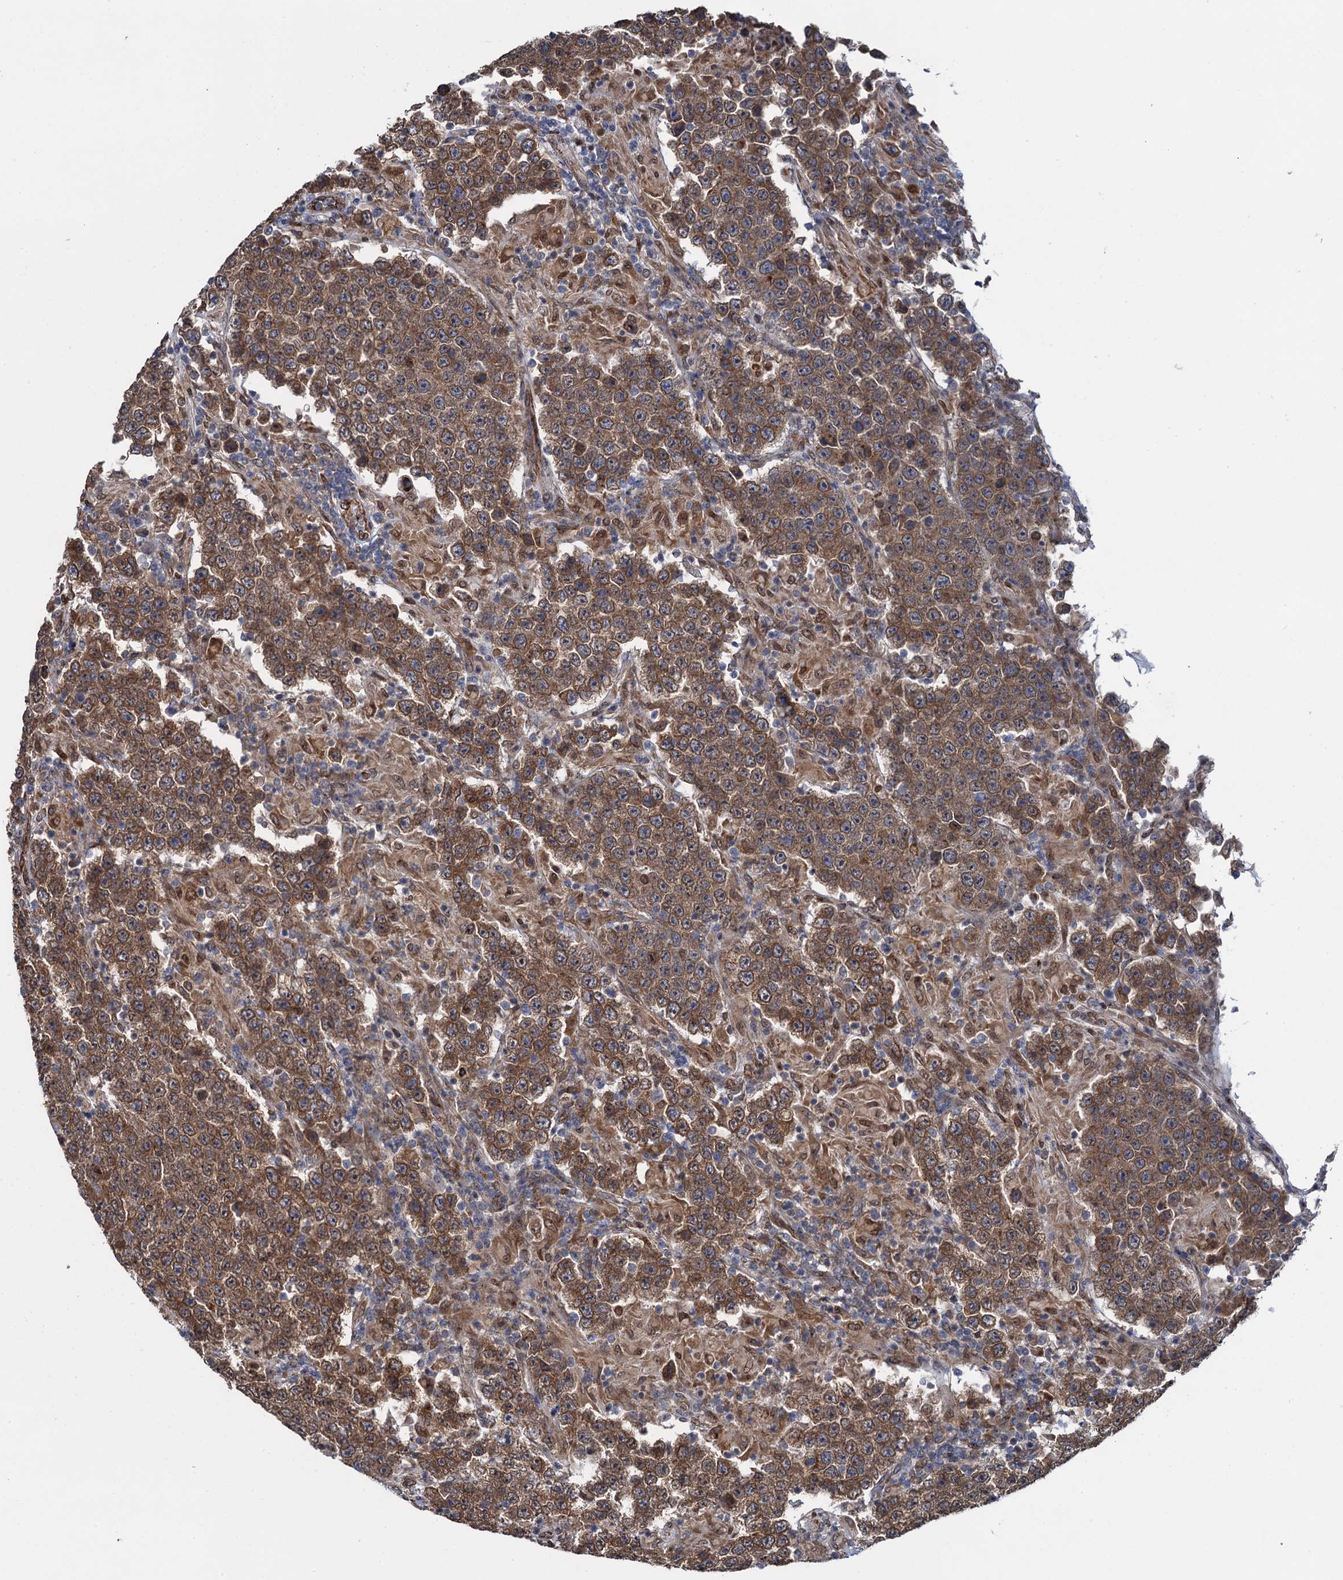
{"staining": {"intensity": "moderate", "quantity": ">75%", "location": "cytoplasmic/membranous"}, "tissue": "testis cancer", "cell_type": "Tumor cells", "image_type": "cancer", "snomed": [{"axis": "morphology", "description": "Normal tissue, NOS"}, {"axis": "morphology", "description": "Urothelial carcinoma, High grade"}, {"axis": "morphology", "description": "Seminoma, NOS"}, {"axis": "morphology", "description": "Carcinoma, Embryonal, NOS"}, {"axis": "topography", "description": "Urinary bladder"}, {"axis": "topography", "description": "Testis"}], "caption": "Immunohistochemistry (DAB (3,3'-diaminobenzidine)) staining of testis cancer (seminoma) demonstrates moderate cytoplasmic/membranous protein staining in about >75% of tumor cells.", "gene": "EVX2", "patient": {"sex": "male", "age": 41}}